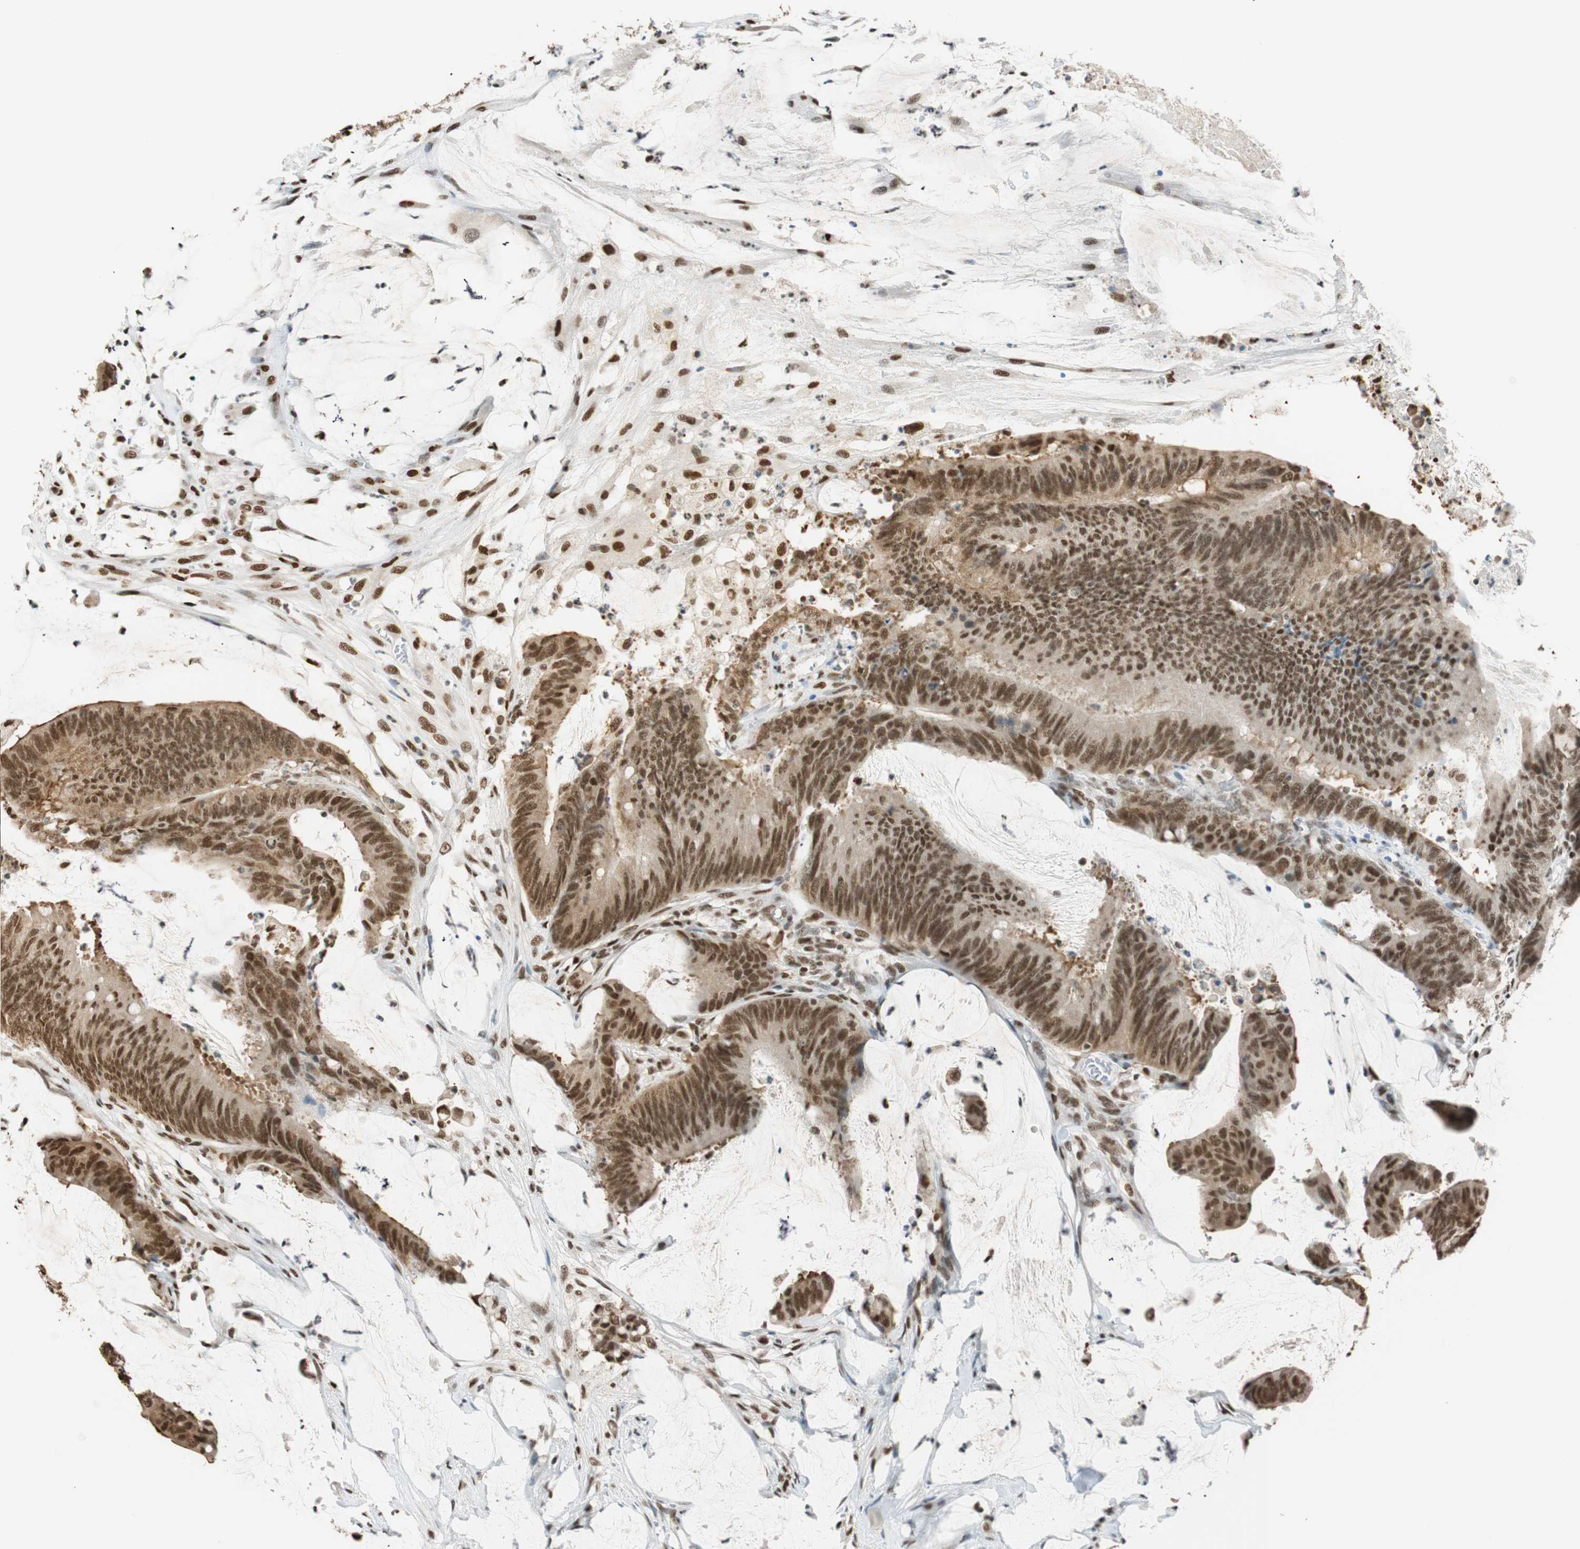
{"staining": {"intensity": "strong", "quantity": ">75%", "location": "cytoplasmic/membranous,nuclear"}, "tissue": "colorectal cancer", "cell_type": "Tumor cells", "image_type": "cancer", "snomed": [{"axis": "morphology", "description": "Adenocarcinoma, NOS"}, {"axis": "topography", "description": "Rectum"}], "caption": "Colorectal adenocarcinoma stained with a protein marker exhibits strong staining in tumor cells.", "gene": "FANCG", "patient": {"sex": "female", "age": 66}}